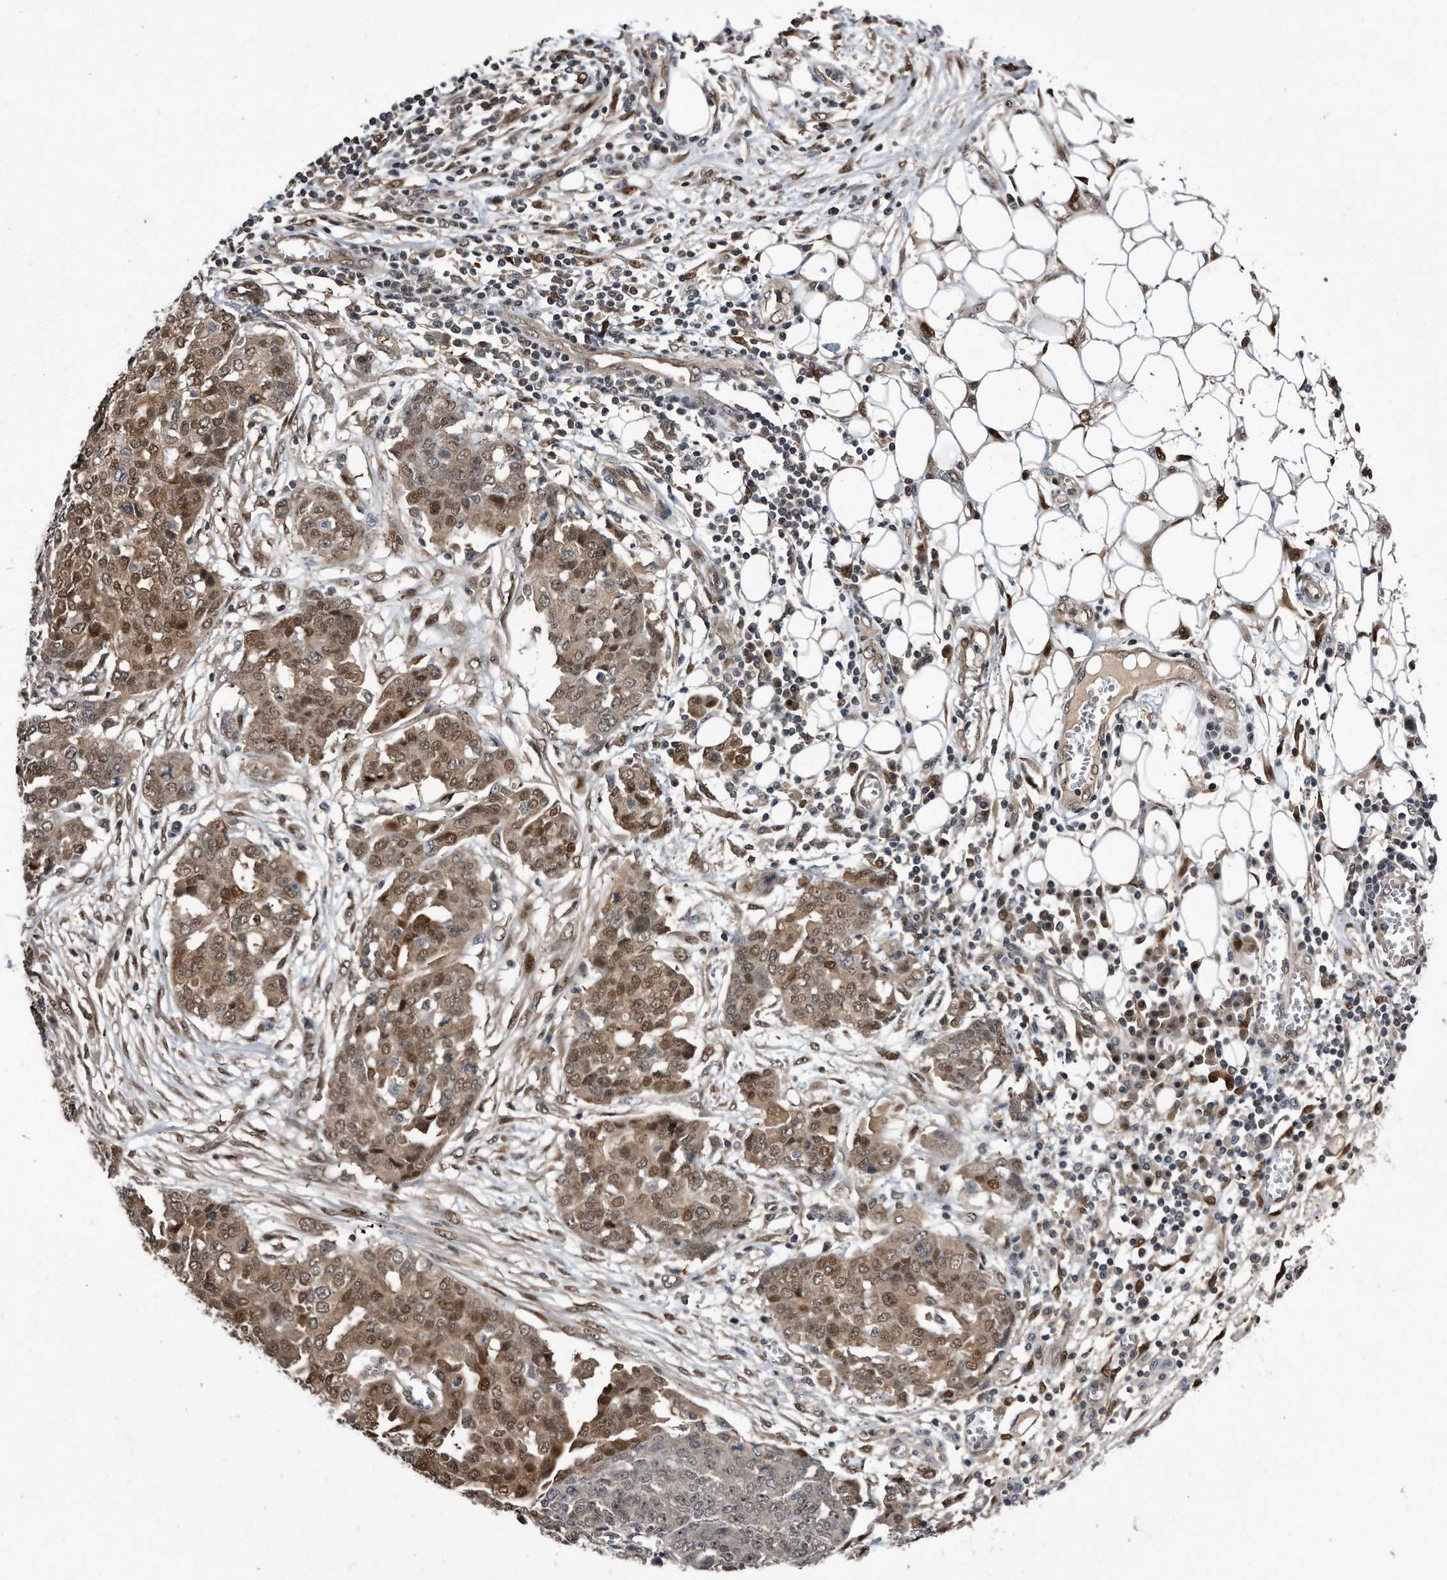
{"staining": {"intensity": "moderate", "quantity": ">75%", "location": "cytoplasmic/membranous,nuclear"}, "tissue": "ovarian cancer", "cell_type": "Tumor cells", "image_type": "cancer", "snomed": [{"axis": "morphology", "description": "Cystadenocarcinoma, serous, NOS"}, {"axis": "topography", "description": "Soft tissue"}, {"axis": "topography", "description": "Ovary"}], "caption": "Immunohistochemical staining of ovarian serous cystadenocarcinoma exhibits moderate cytoplasmic/membranous and nuclear protein positivity in about >75% of tumor cells.", "gene": "RAD23B", "patient": {"sex": "female", "age": 57}}